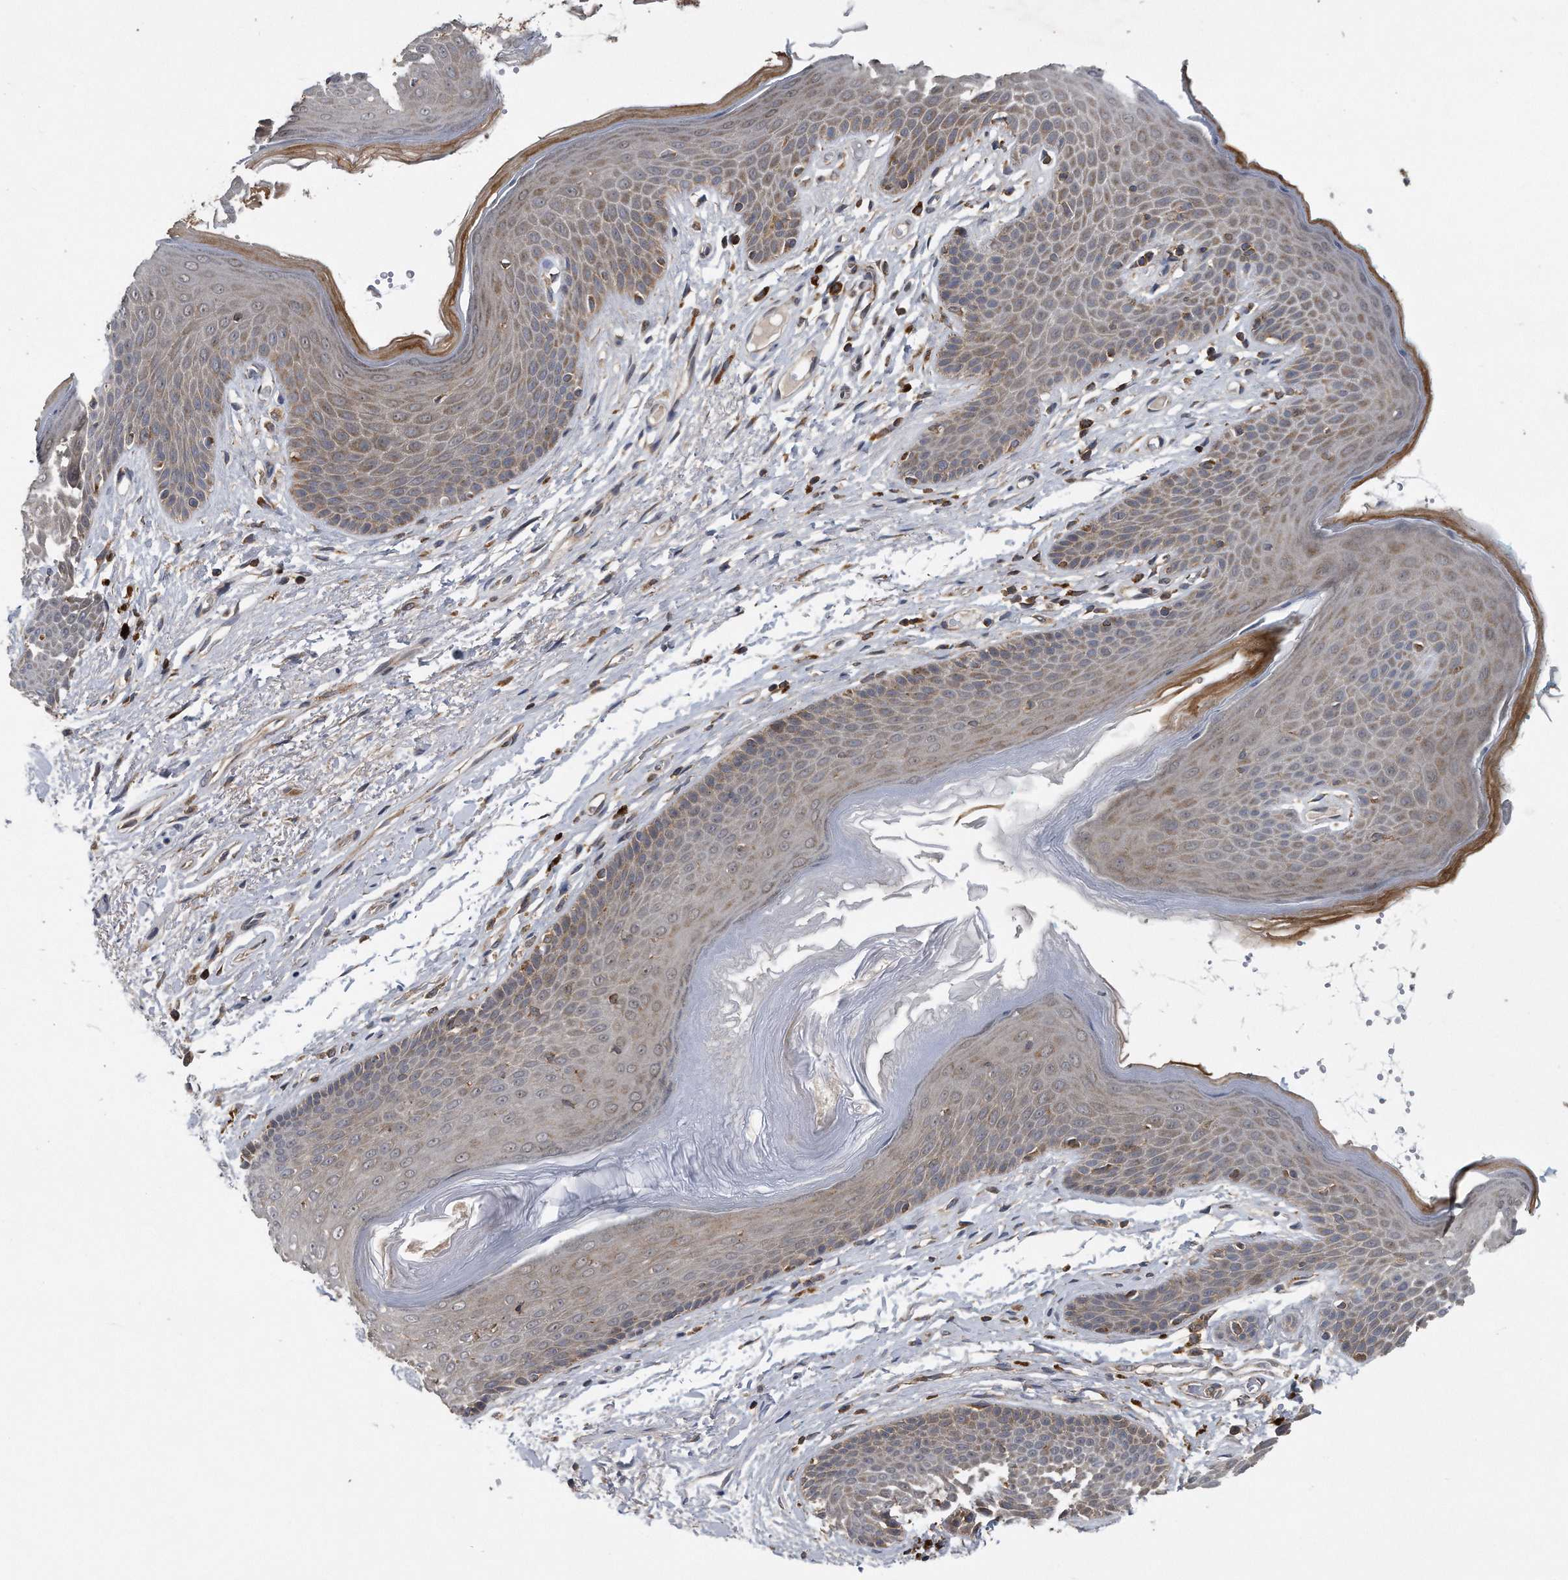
{"staining": {"intensity": "weak", "quantity": ">75%", "location": "cytoplasmic/membranous"}, "tissue": "skin", "cell_type": "Epidermal cells", "image_type": "normal", "snomed": [{"axis": "morphology", "description": "Normal tissue, NOS"}, {"axis": "topography", "description": "Anal"}], "caption": "Protein staining by immunohistochemistry (IHC) shows weak cytoplasmic/membranous staining in about >75% of epidermal cells in normal skin.", "gene": "ALPK2", "patient": {"sex": "male", "age": 74}}